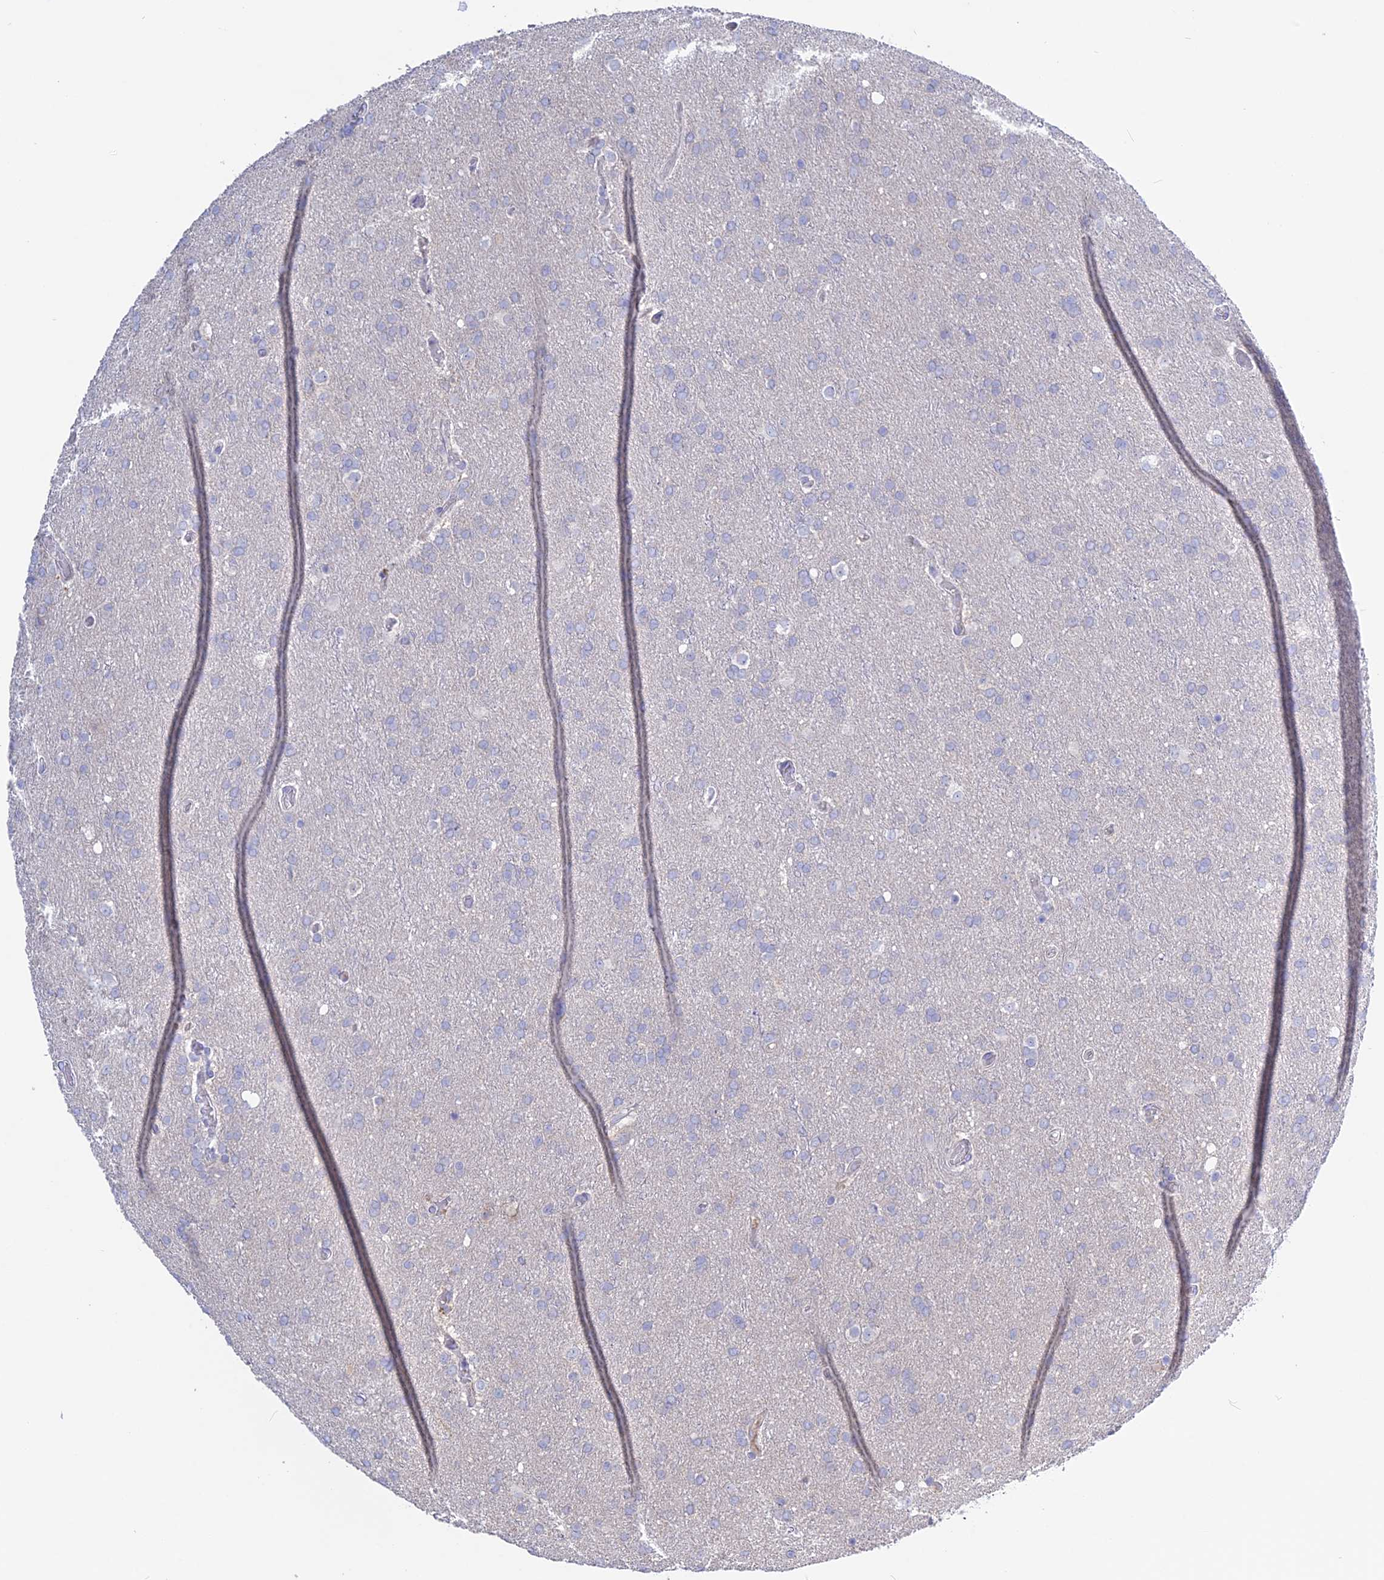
{"staining": {"intensity": "negative", "quantity": "none", "location": "none"}, "tissue": "glioma", "cell_type": "Tumor cells", "image_type": "cancer", "snomed": [{"axis": "morphology", "description": "Glioma, malignant, High grade"}, {"axis": "topography", "description": "Cerebral cortex"}], "caption": "Immunohistochemical staining of human malignant high-grade glioma demonstrates no significant positivity in tumor cells.", "gene": "ADGRA1", "patient": {"sex": "female", "age": 36}}